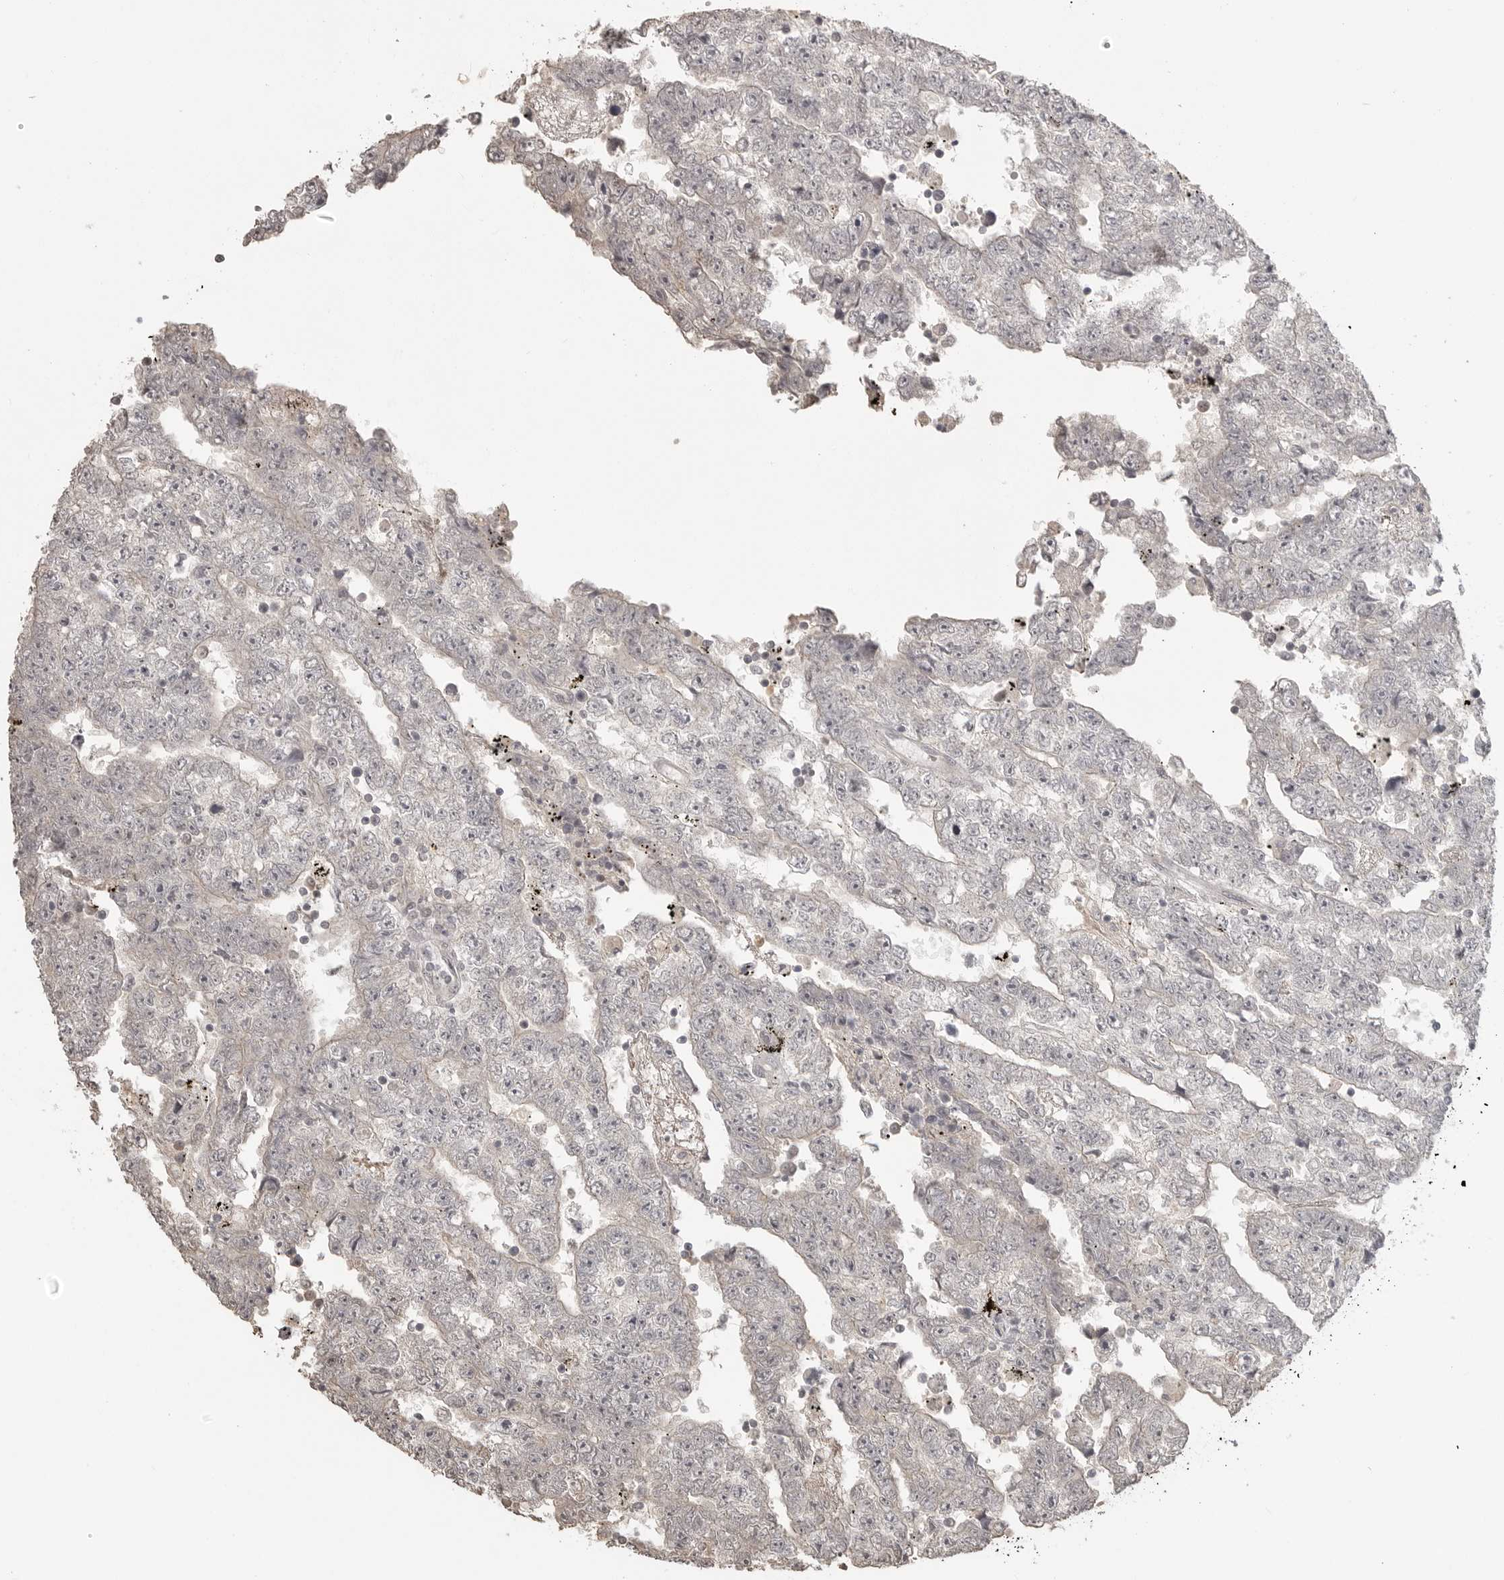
{"staining": {"intensity": "negative", "quantity": "none", "location": "none"}, "tissue": "testis cancer", "cell_type": "Tumor cells", "image_type": "cancer", "snomed": [{"axis": "morphology", "description": "Carcinoma, Embryonal, NOS"}, {"axis": "topography", "description": "Testis"}], "caption": "The histopathology image displays no staining of tumor cells in testis cancer (embryonal carcinoma). (DAB immunohistochemistry (IHC), high magnification).", "gene": "SMG8", "patient": {"sex": "male", "age": 25}}